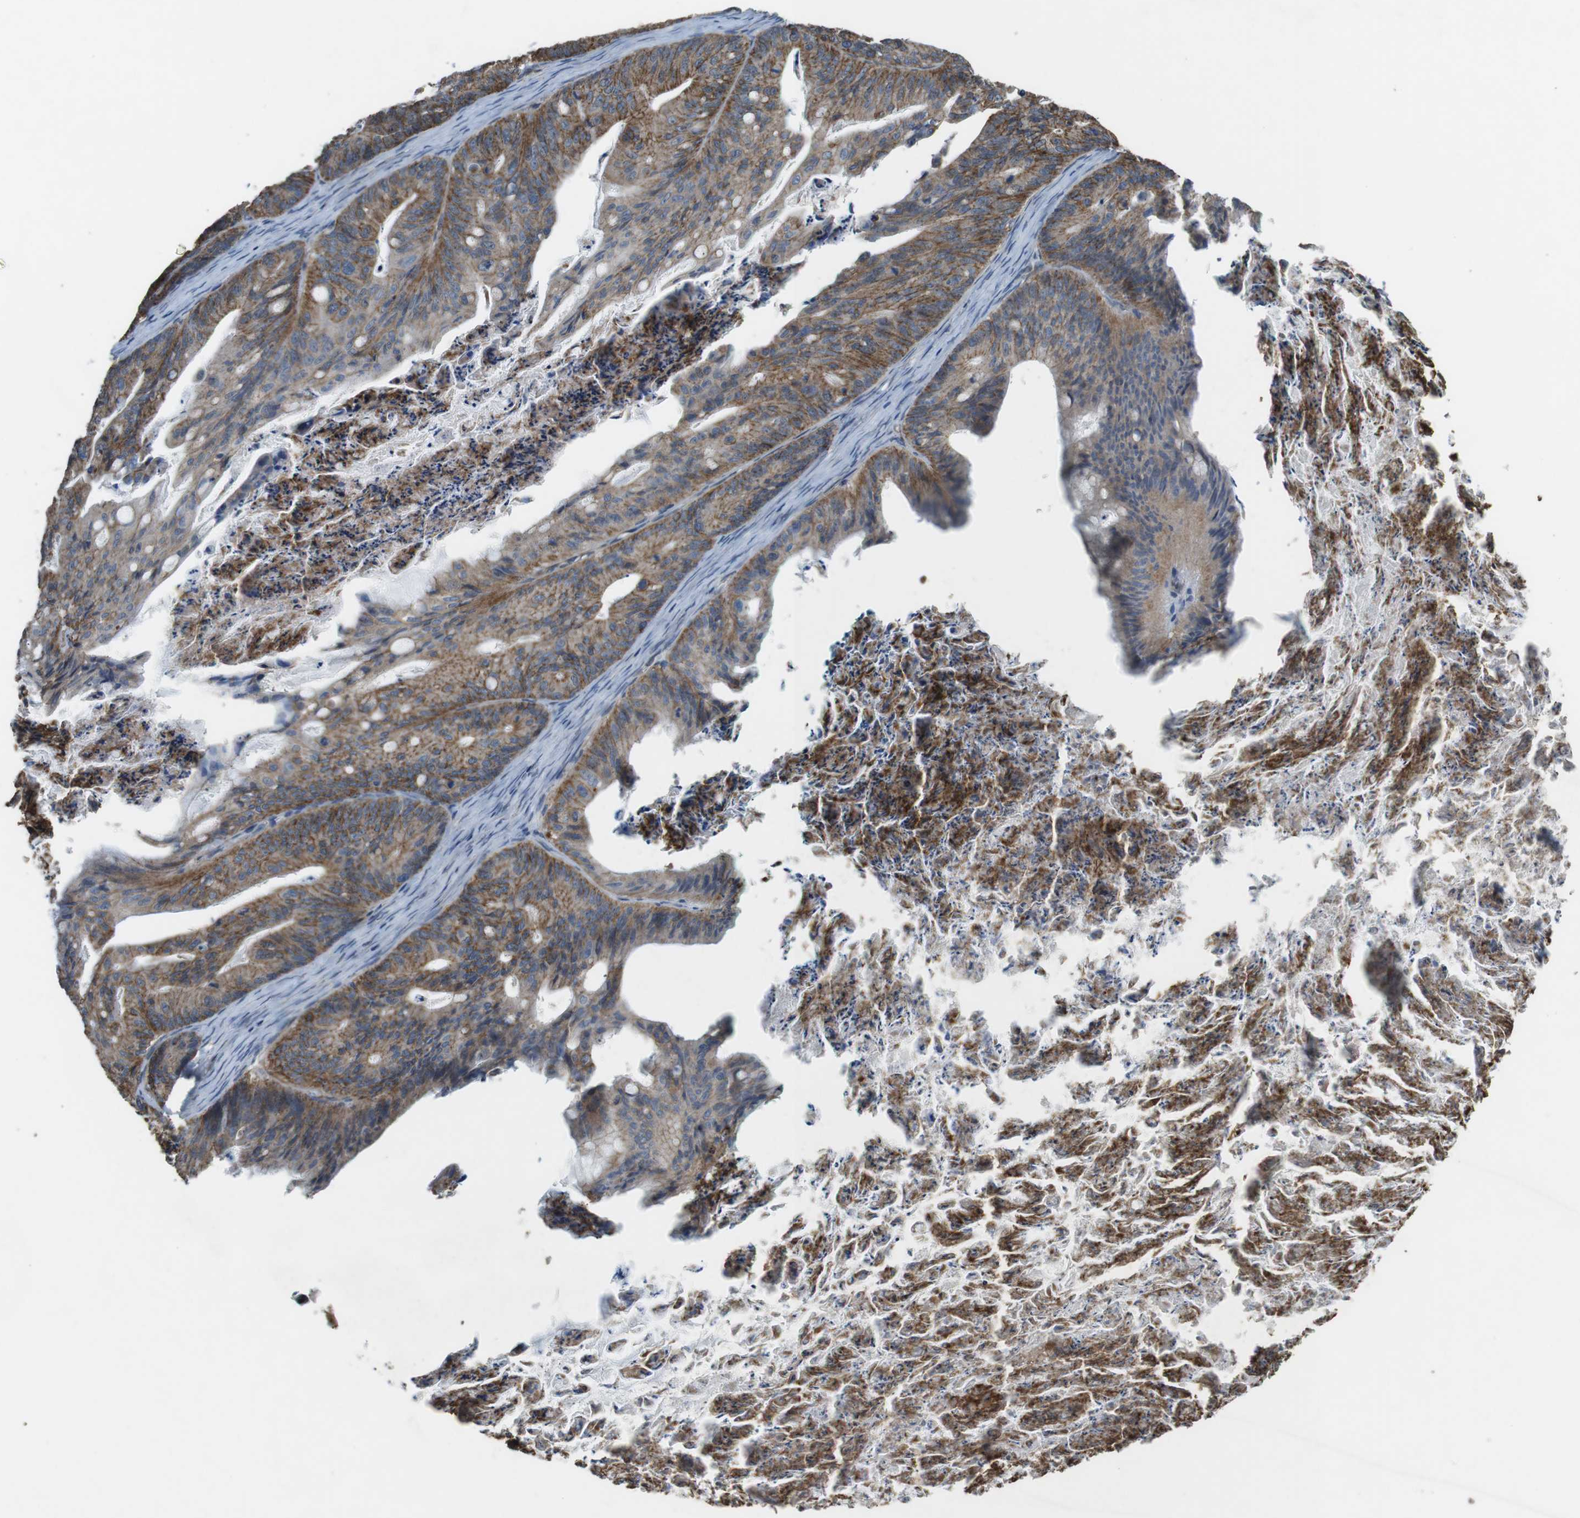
{"staining": {"intensity": "moderate", "quantity": ">75%", "location": "cytoplasmic/membranous"}, "tissue": "ovarian cancer", "cell_type": "Tumor cells", "image_type": "cancer", "snomed": [{"axis": "morphology", "description": "Cystadenocarcinoma, mucinous, NOS"}, {"axis": "topography", "description": "Ovary"}], "caption": "Immunohistochemical staining of ovarian mucinous cystadenocarcinoma reveals medium levels of moderate cytoplasmic/membranous positivity in approximately >75% of tumor cells.", "gene": "CLDN7", "patient": {"sex": "female", "age": 37}}